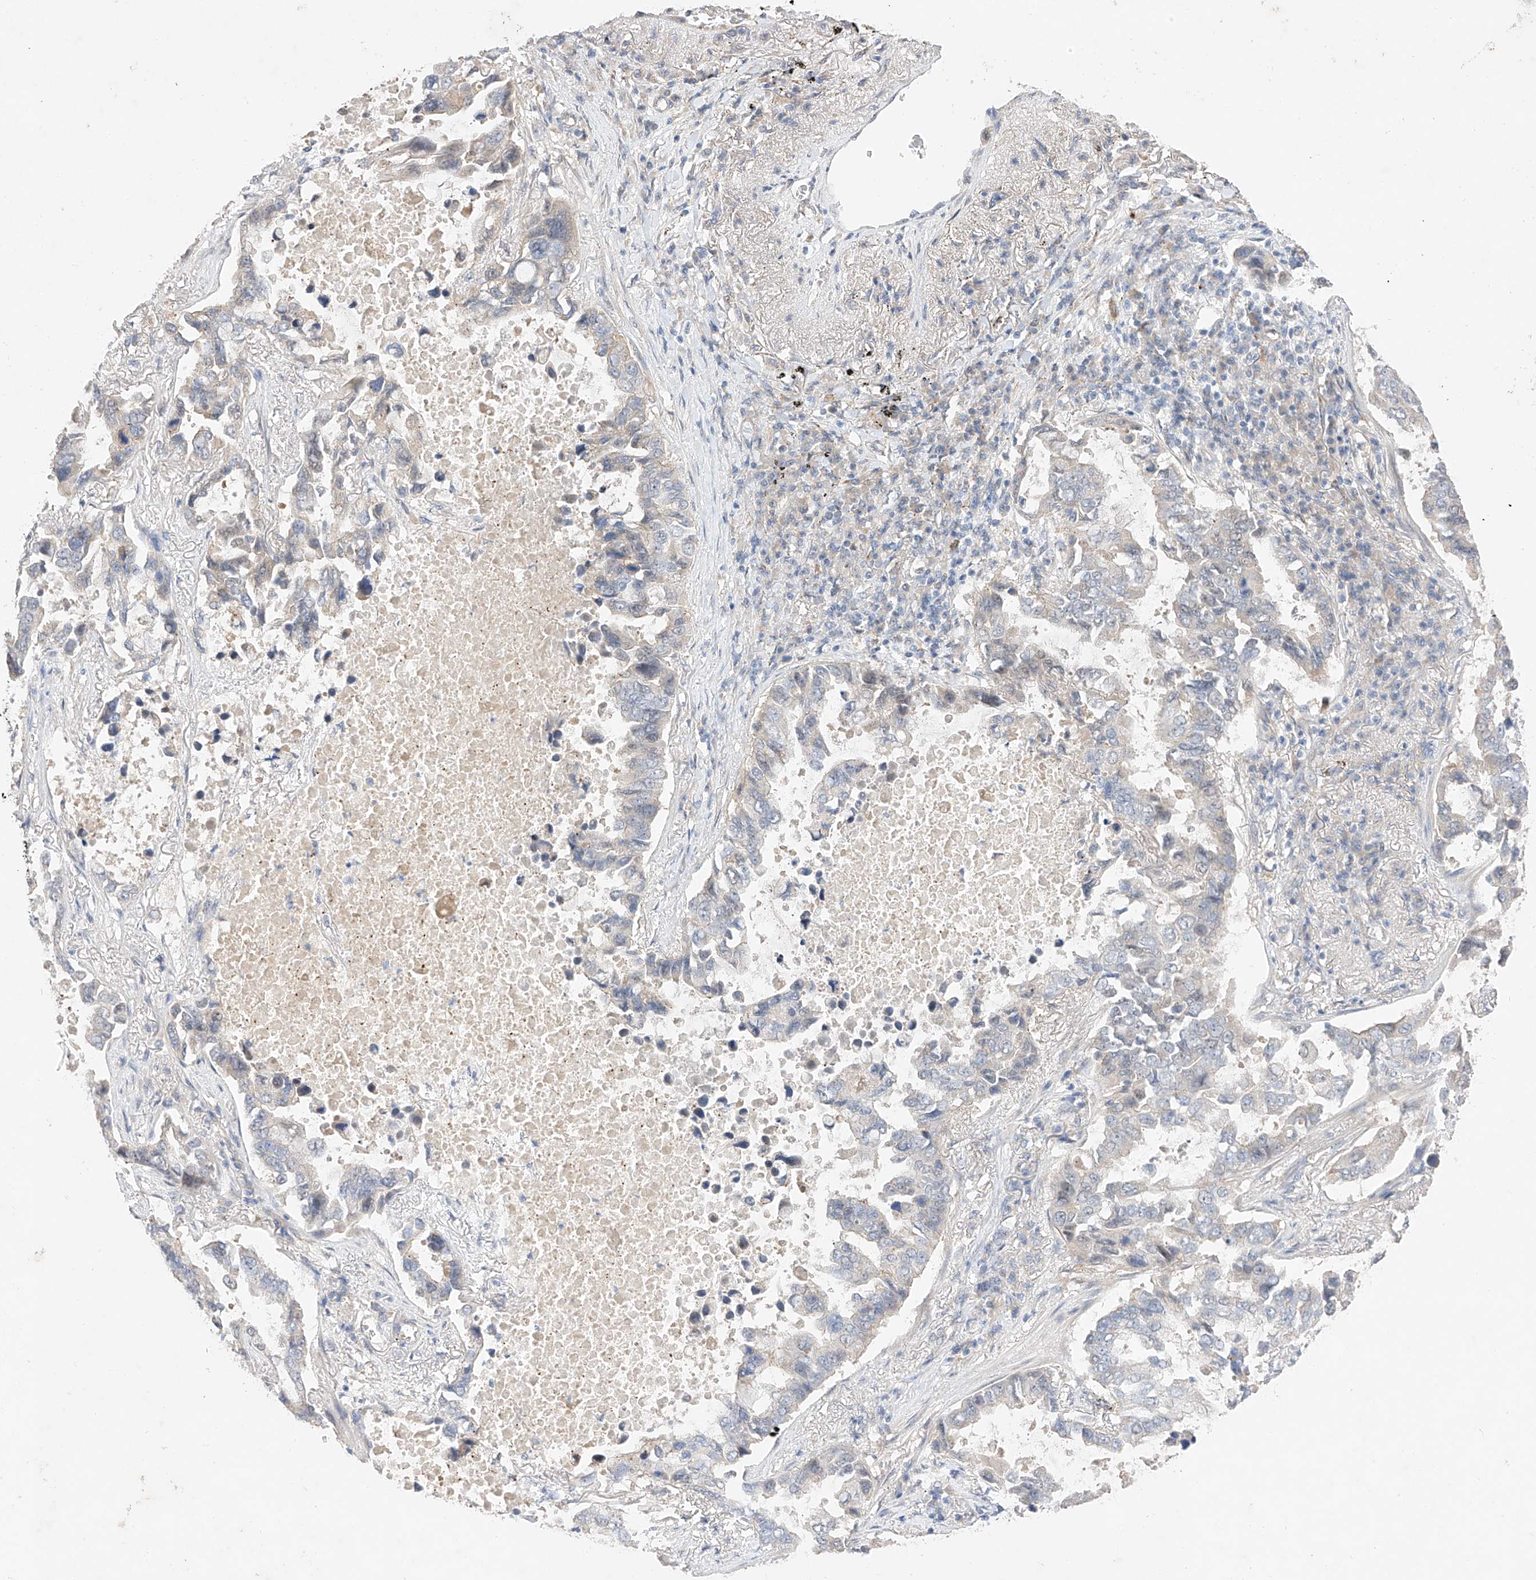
{"staining": {"intensity": "negative", "quantity": "none", "location": "none"}, "tissue": "lung cancer", "cell_type": "Tumor cells", "image_type": "cancer", "snomed": [{"axis": "morphology", "description": "Adenocarcinoma, NOS"}, {"axis": "topography", "description": "Lung"}], "caption": "This is an immunohistochemistry image of human lung adenocarcinoma. There is no staining in tumor cells.", "gene": "IL22RA2", "patient": {"sex": "male", "age": 64}}